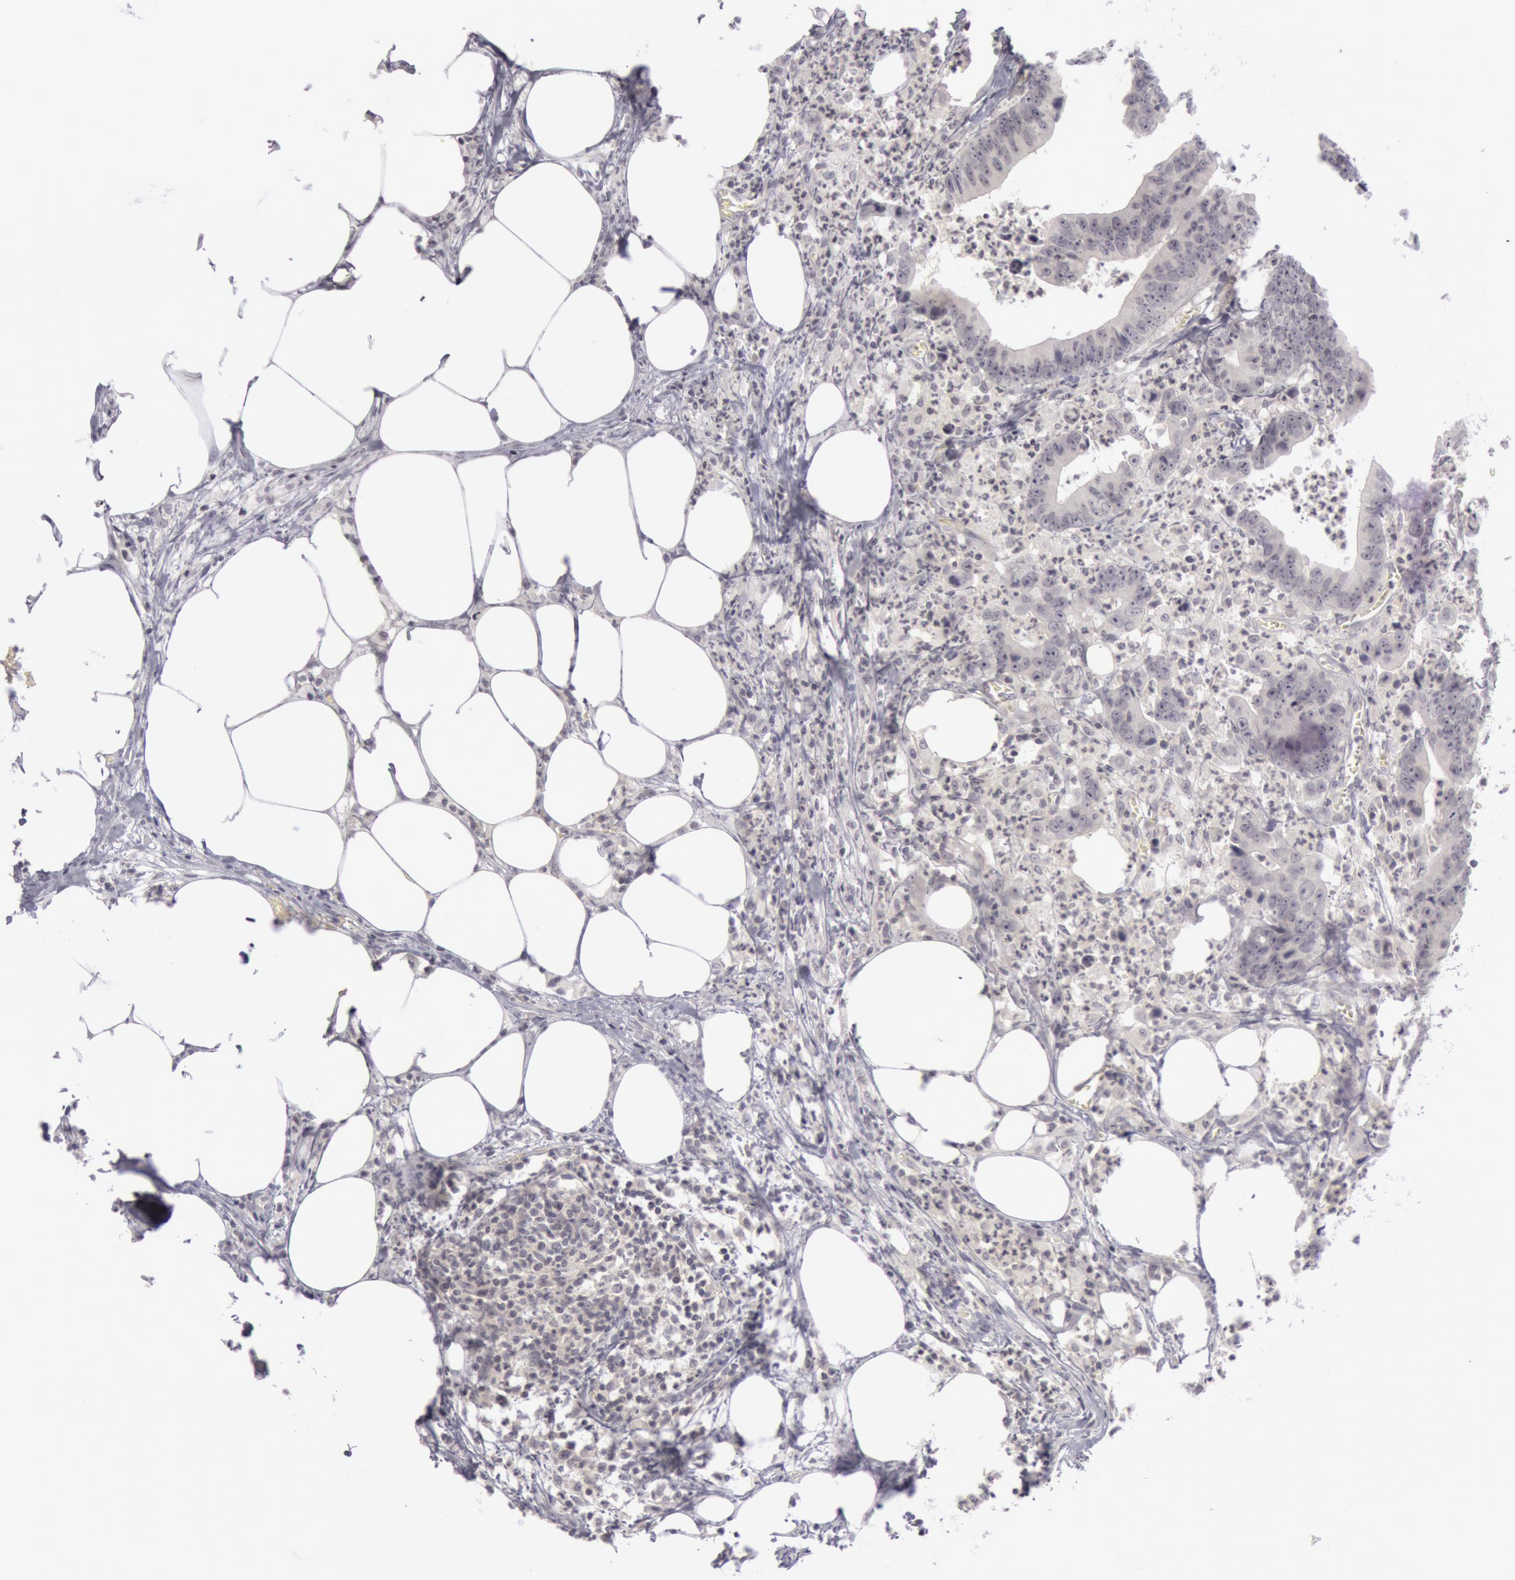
{"staining": {"intensity": "negative", "quantity": "none", "location": "none"}, "tissue": "colorectal cancer", "cell_type": "Tumor cells", "image_type": "cancer", "snomed": [{"axis": "morphology", "description": "Adenocarcinoma, NOS"}, {"axis": "topography", "description": "Colon"}], "caption": "A histopathology image of colorectal cancer stained for a protein displays no brown staining in tumor cells.", "gene": "KRT16", "patient": {"sex": "male", "age": 55}}